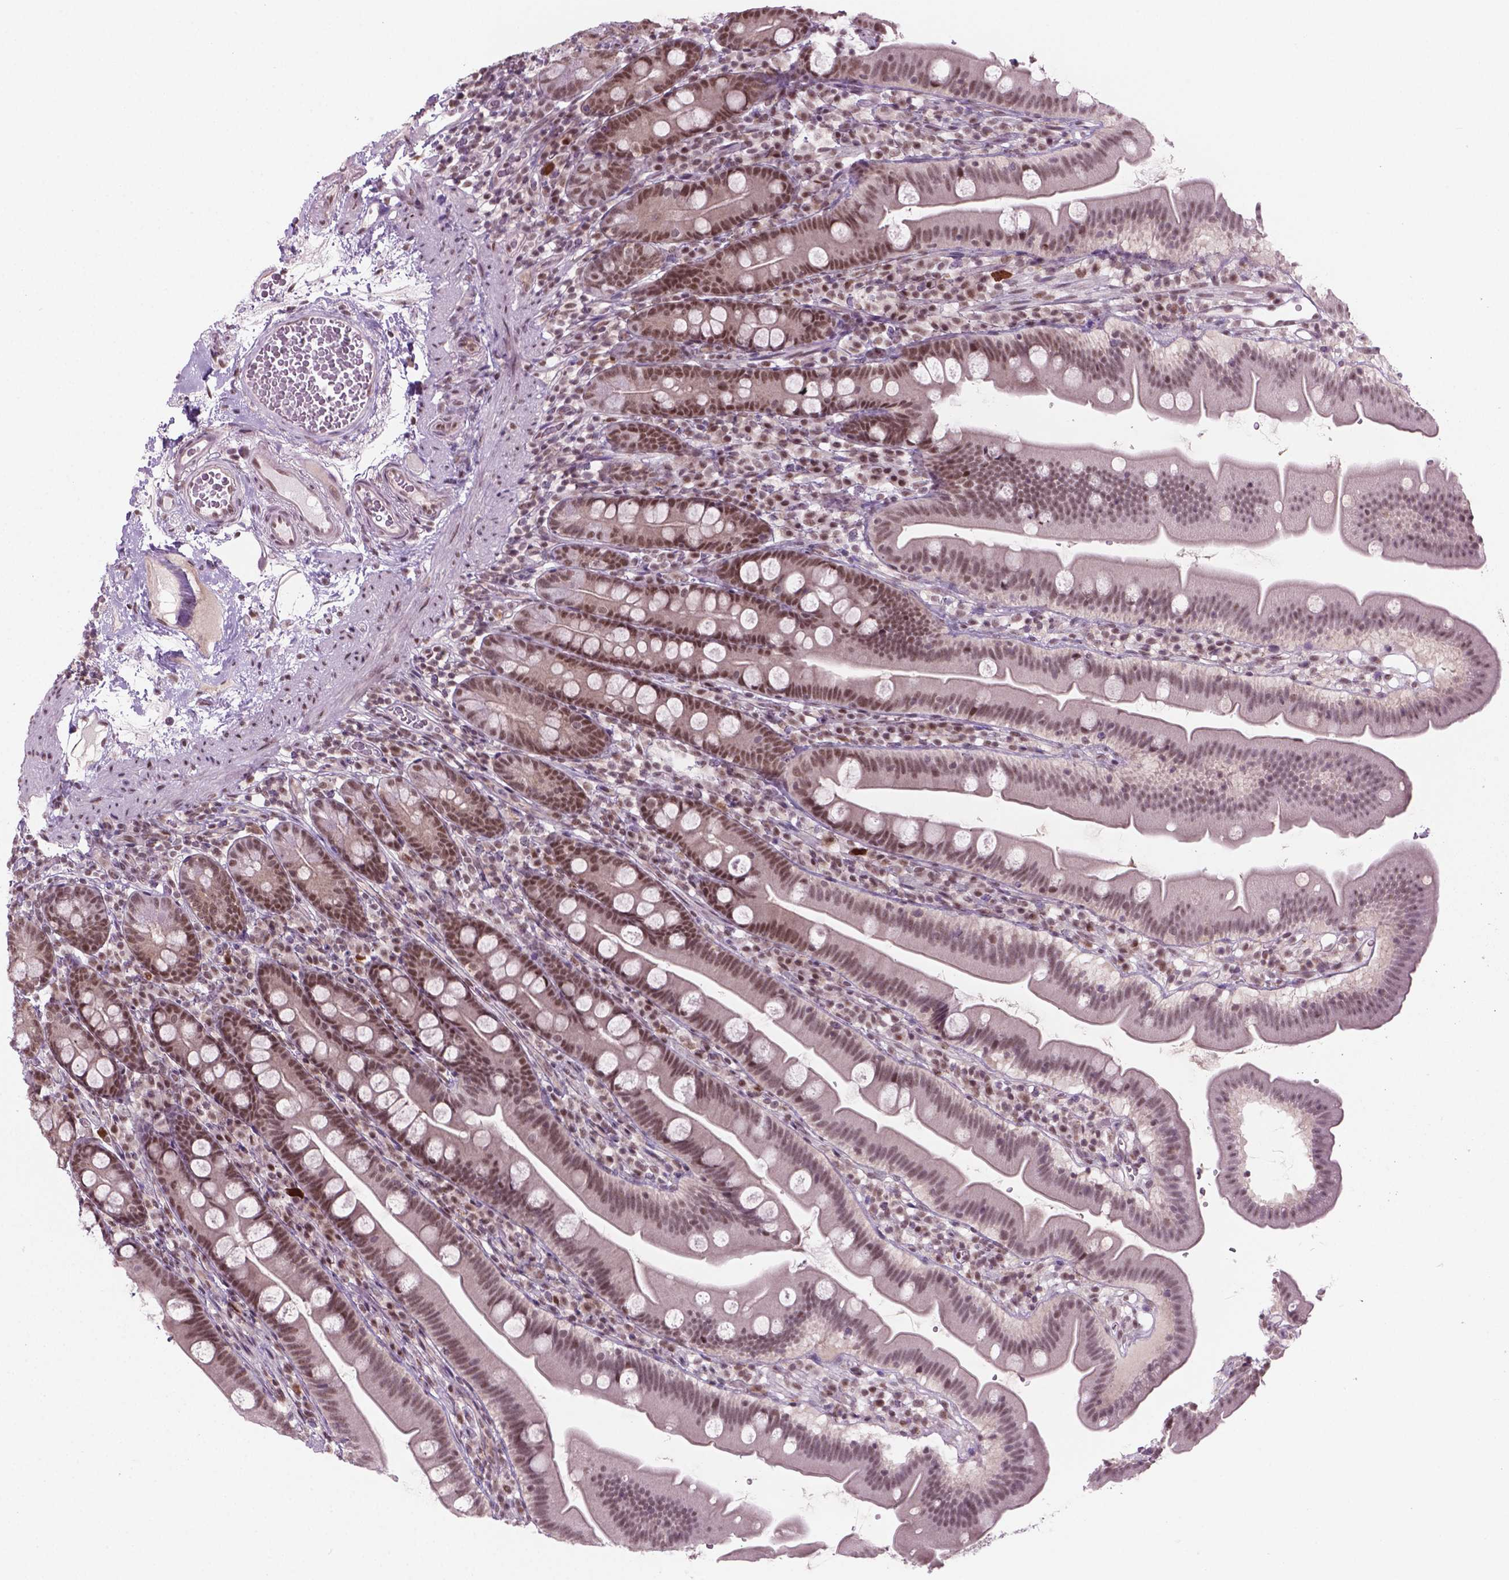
{"staining": {"intensity": "moderate", "quantity": ">75%", "location": "nuclear"}, "tissue": "duodenum", "cell_type": "Glandular cells", "image_type": "normal", "snomed": [{"axis": "morphology", "description": "Normal tissue, NOS"}, {"axis": "topography", "description": "Duodenum"}], "caption": "High-magnification brightfield microscopy of benign duodenum stained with DAB (brown) and counterstained with hematoxylin (blue). glandular cells exhibit moderate nuclear positivity is present in approximately>75% of cells. (DAB IHC with brightfield microscopy, high magnification).", "gene": "PHAX", "patient": {"sex": "female", "age": 67}}